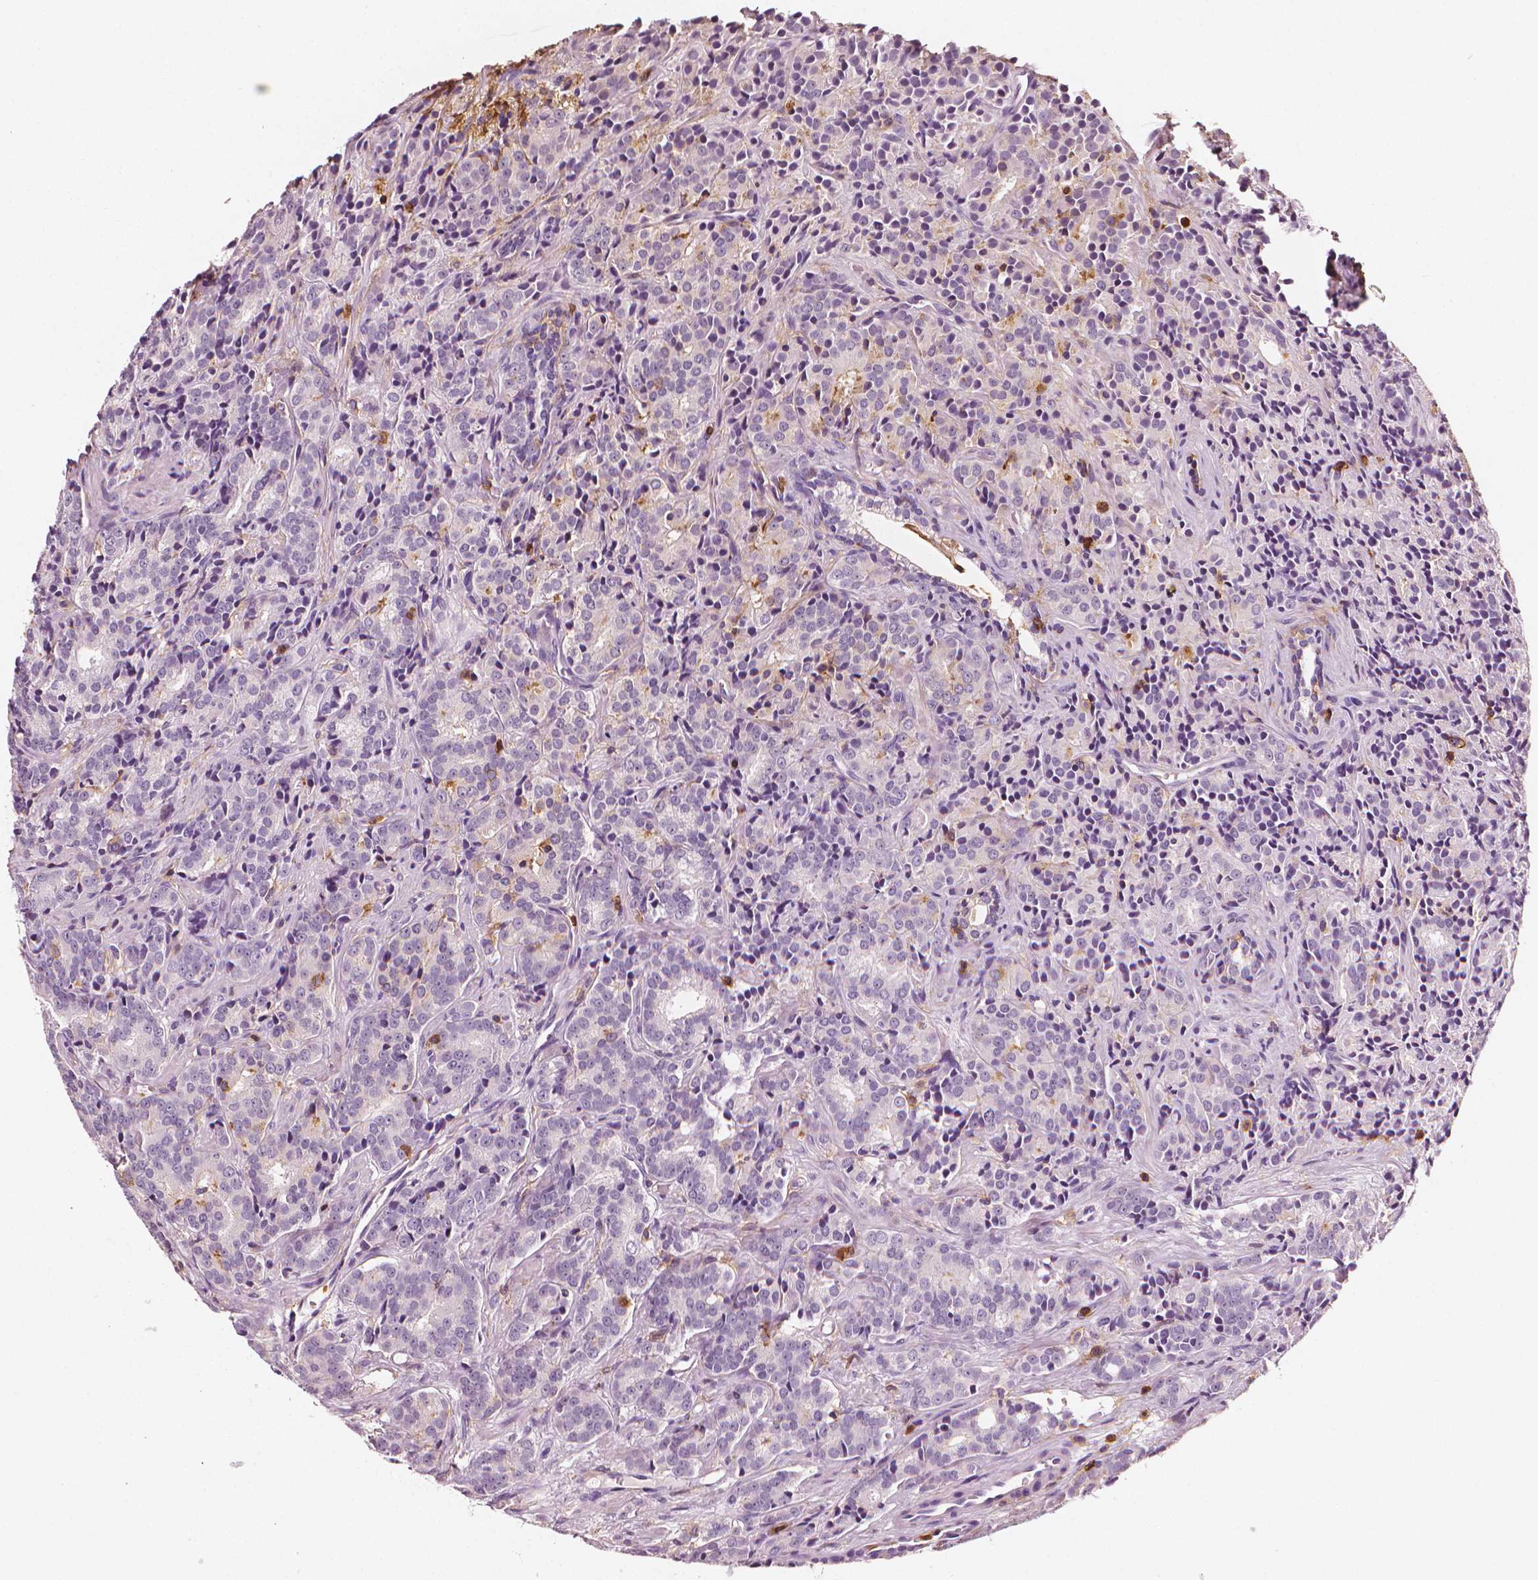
{"staining": {"intensity": "negative", "quantity": "none", "location": "none"}, "tissue": "prostate cancer", "cell_type": "Tumor cells", "image_type": "cancer", "snomed": [{"axis": "morphology", "description": "Adenocarcinoma, High grade"}, {"axis": "topography", "description": "Prostate"}], "caption": "High power microscopy histopathology image of an IHC image of prostate cancer, revealing no significant staining in tumor cells. (Brightfield microscopy of DAB IHC at high magnification).", "gene": "PTPRC", "patient": {"sex": "male", "age": 90}}